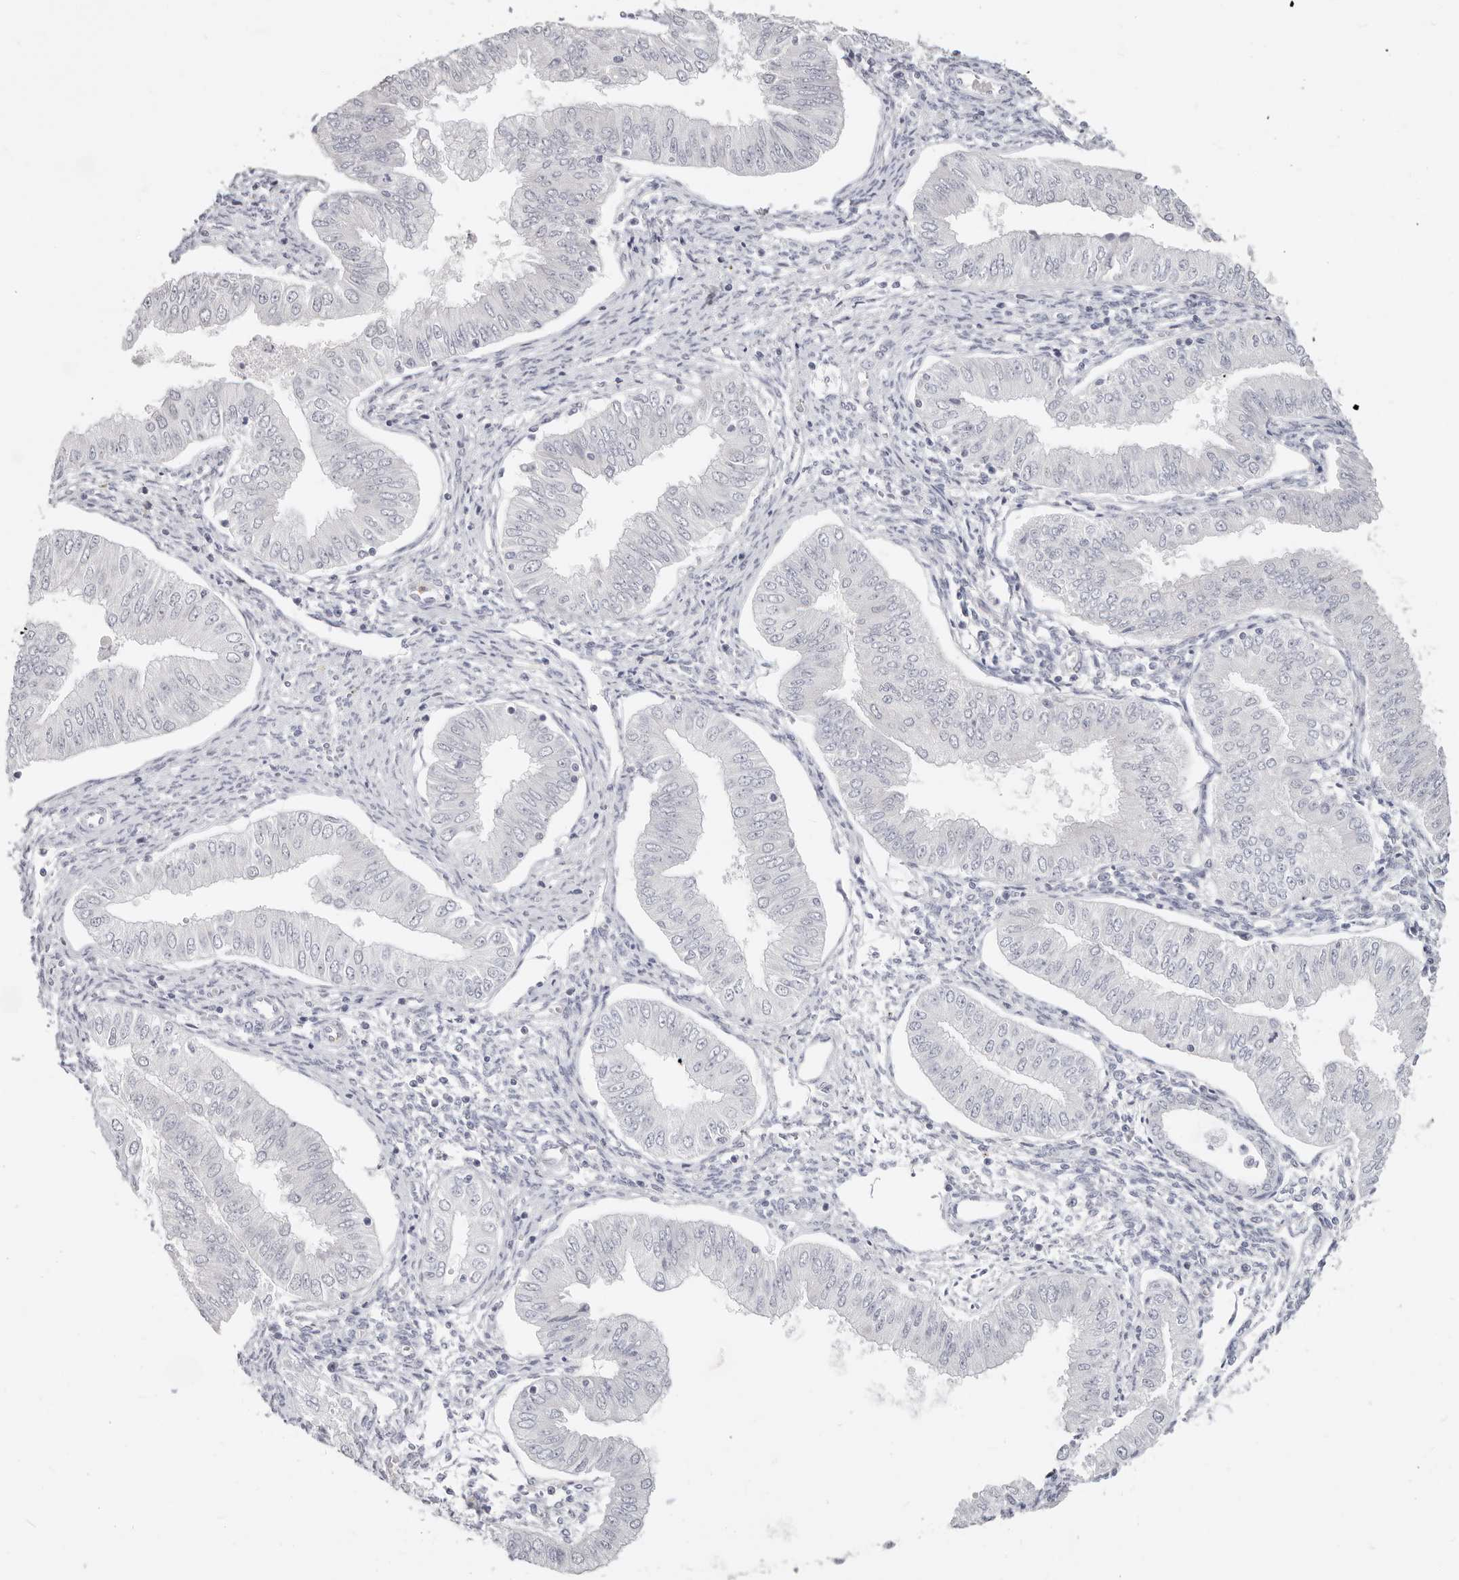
{"staining": {"intensity": "negative", "quantity": "none", "location": "none"}, "tissue": "endometrial cancer", "cell_type": "Tumor cells", "image_type": "cancer", "snomed": [{"axis": "morphology", "description": "Normal tissue, NOS"}, {"axis": "morphology", "description": "Adenocarcinoma, NOS"}, {"axis": "topography", "description": "Endometrium"}], "caption": "Protein analysis of adenocarcinoma (endometrial) shows no significant positivity in tumor cells. (Immunohistochemistry, brightfield microscopy, high magnification).", "gene": "ASCL1", "patient": {"sex": "female", "age": 53}}